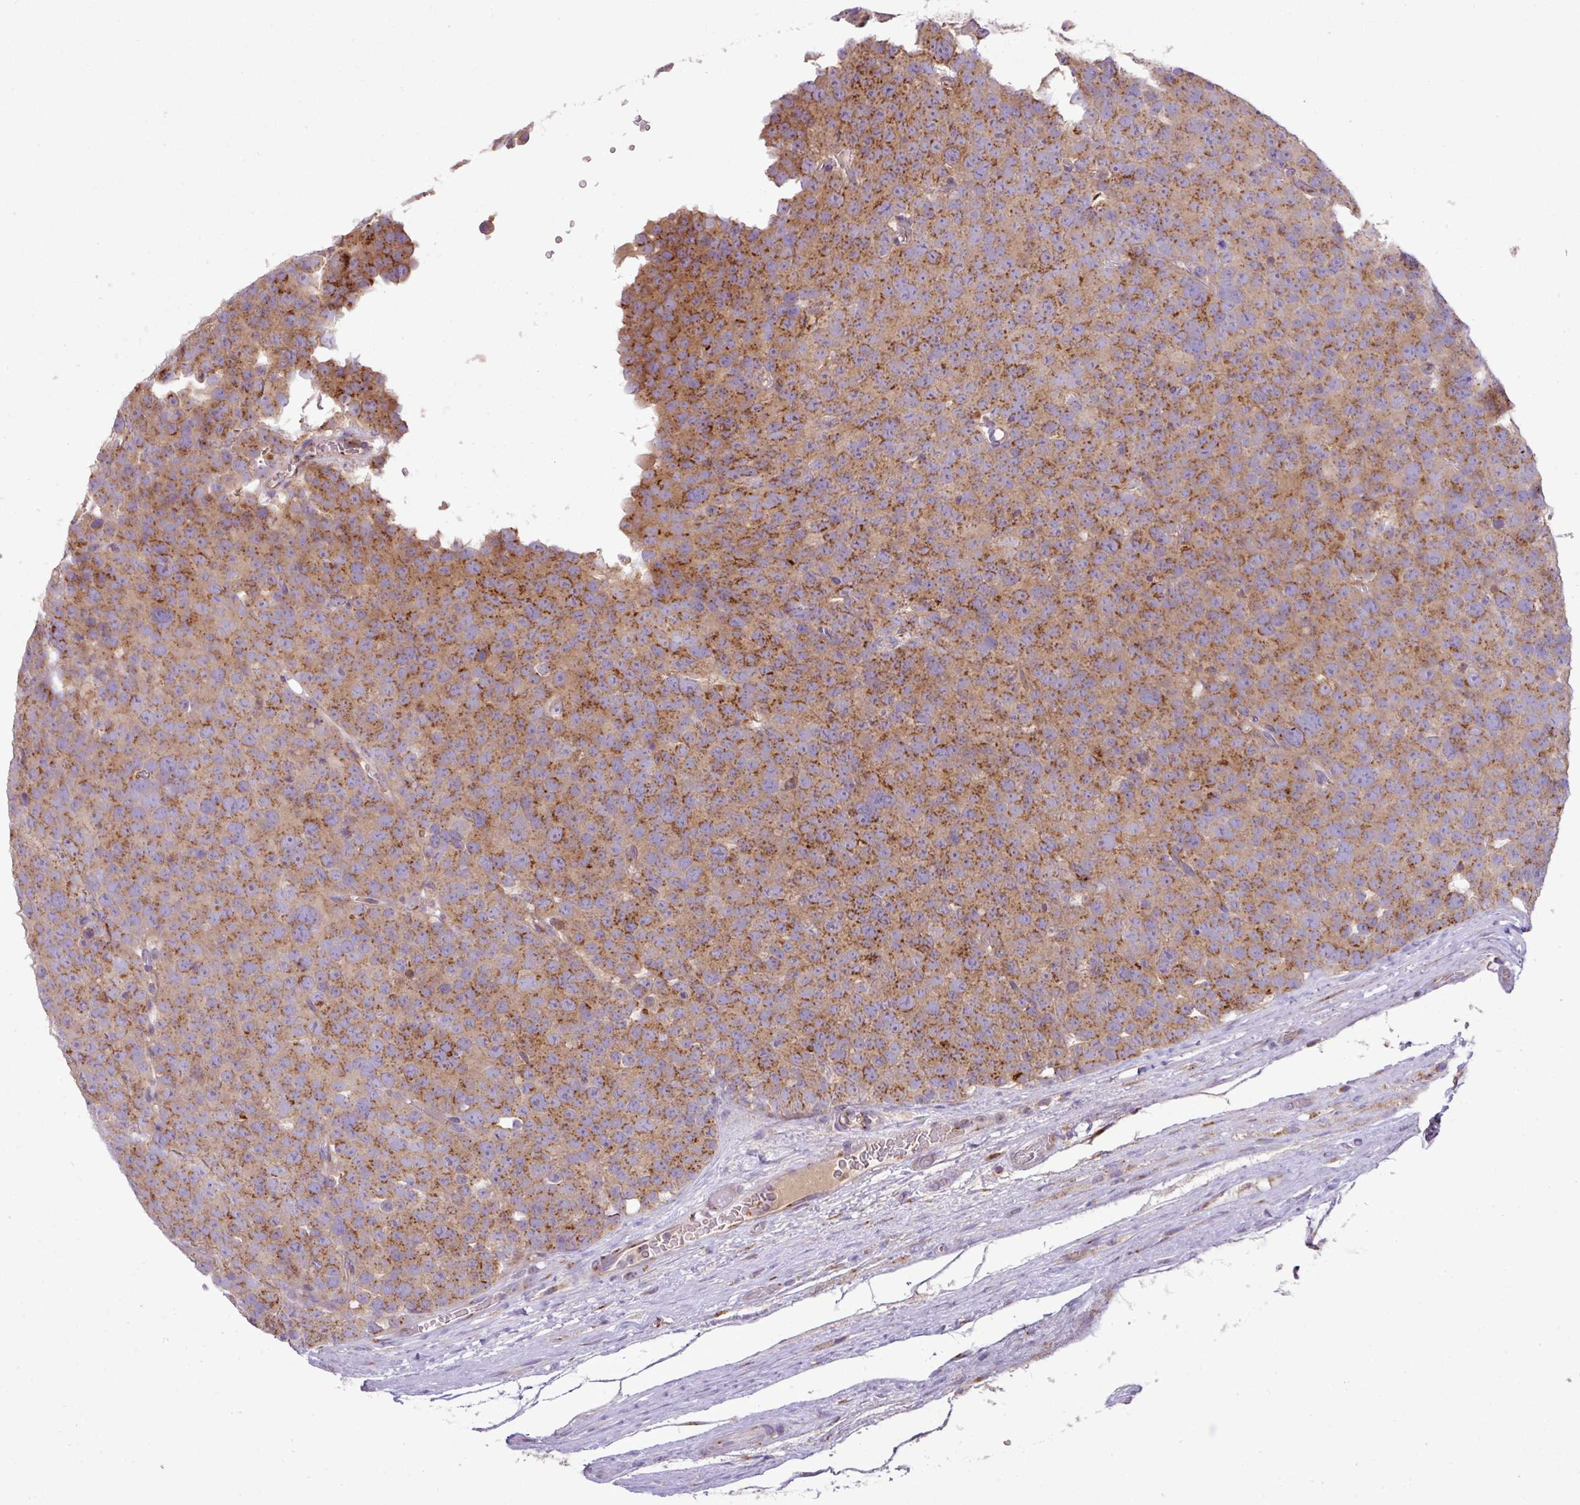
{"staining": {"intensity": "moderate", "quantity": ">75%", "location": "cytoplasmic/membranous"}, "tissue": "testis cancer", "cell_type": "Tumor cells", "image_type": "cancer", "snomed": [{"axis": "morphology", "description": "Seminoma, NOS"}, {"axis": "topography", "description": "Testis"}], "caption": "Human seminoma (testis) stained with a brown dye demonstrates moderate cytoplasmic/membranous positive staining in about >75% of tumor cells.", "gene": "VTI1A", "patient": {"sex": "male", "age": 71}}